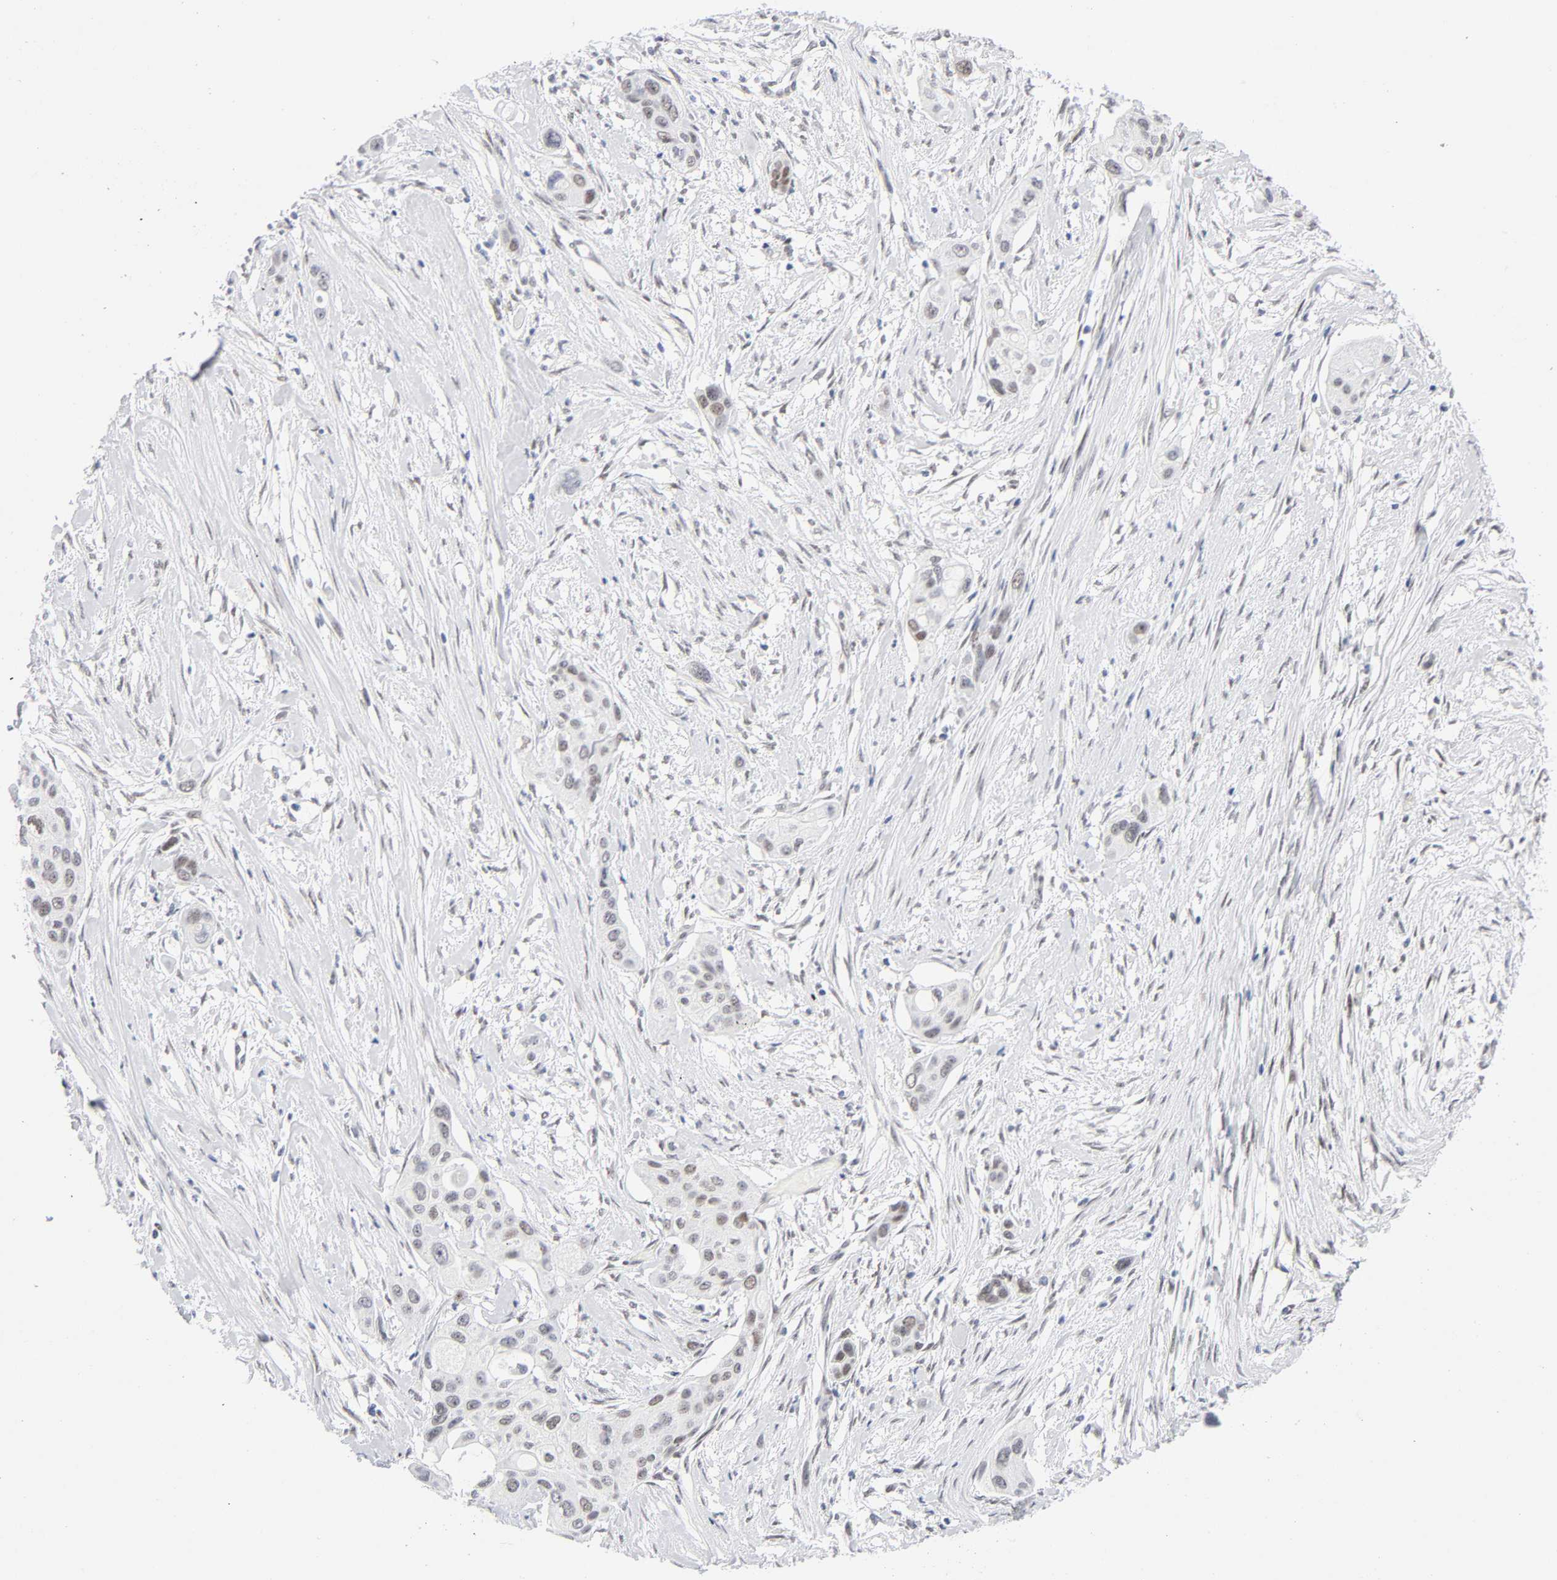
{"staining": {"intensity": "weak", "quantity": "25%-75%", "location": "nuclear"}, "tissue": "pancreatic cancer", "cell_type": "Tumor cells", "image_type": "cancer", "snomed": [{"axis": "morphology", "description": "Adenocarcinoma, NOS"}, {"axis": "topography", "description": "Pancreas"}], "caption": "Immunohistochemistry (IHC) of human pancreatic adenocarcinoma demonstrates low levels of weak nuclear positivity in approximately 25%-75% of tumor cells.", "gene": "NFIC", "patient": {"sex": "female", "age": 60}}